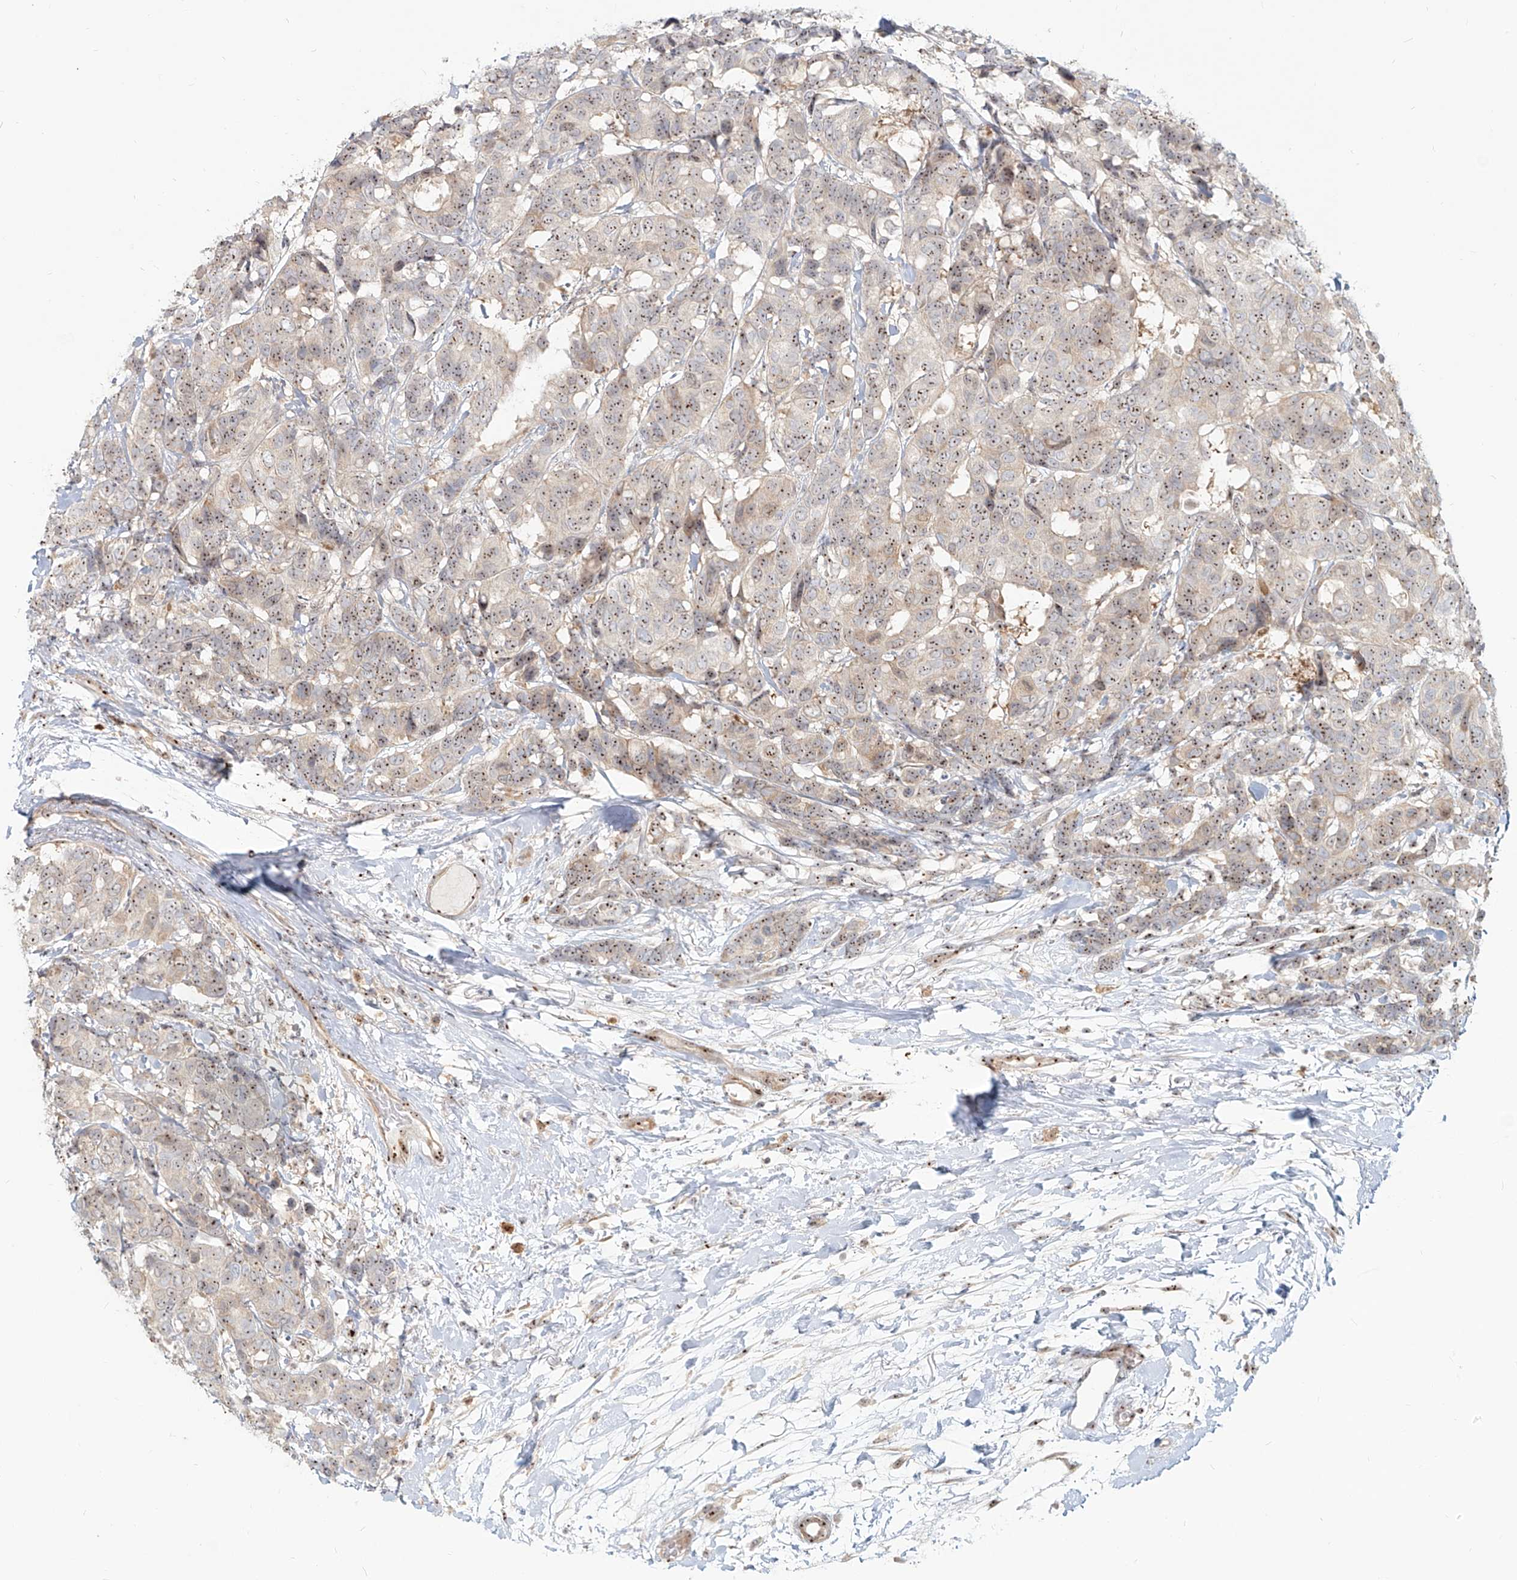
{"staining": {"intensity": "moderate", "quantity": ">75%", "location": "nuclear"}, "tissue": "breast cancer", "cell_type": "Tumor cells", "image_type": "cancer", "snomed": [{"axis": "morphology", "description": "Duct carcinoma"}, {"axis": "topography", "description": "Breast"}], "caption": "Breast cancer (intraductal carcinoma) tissue shows moderate nuclear expression in about >75% of tumor cells, visualized by immunohistochemistry.", "gene": "BYSL", "patient": {"sex": "female", "age": 87}}